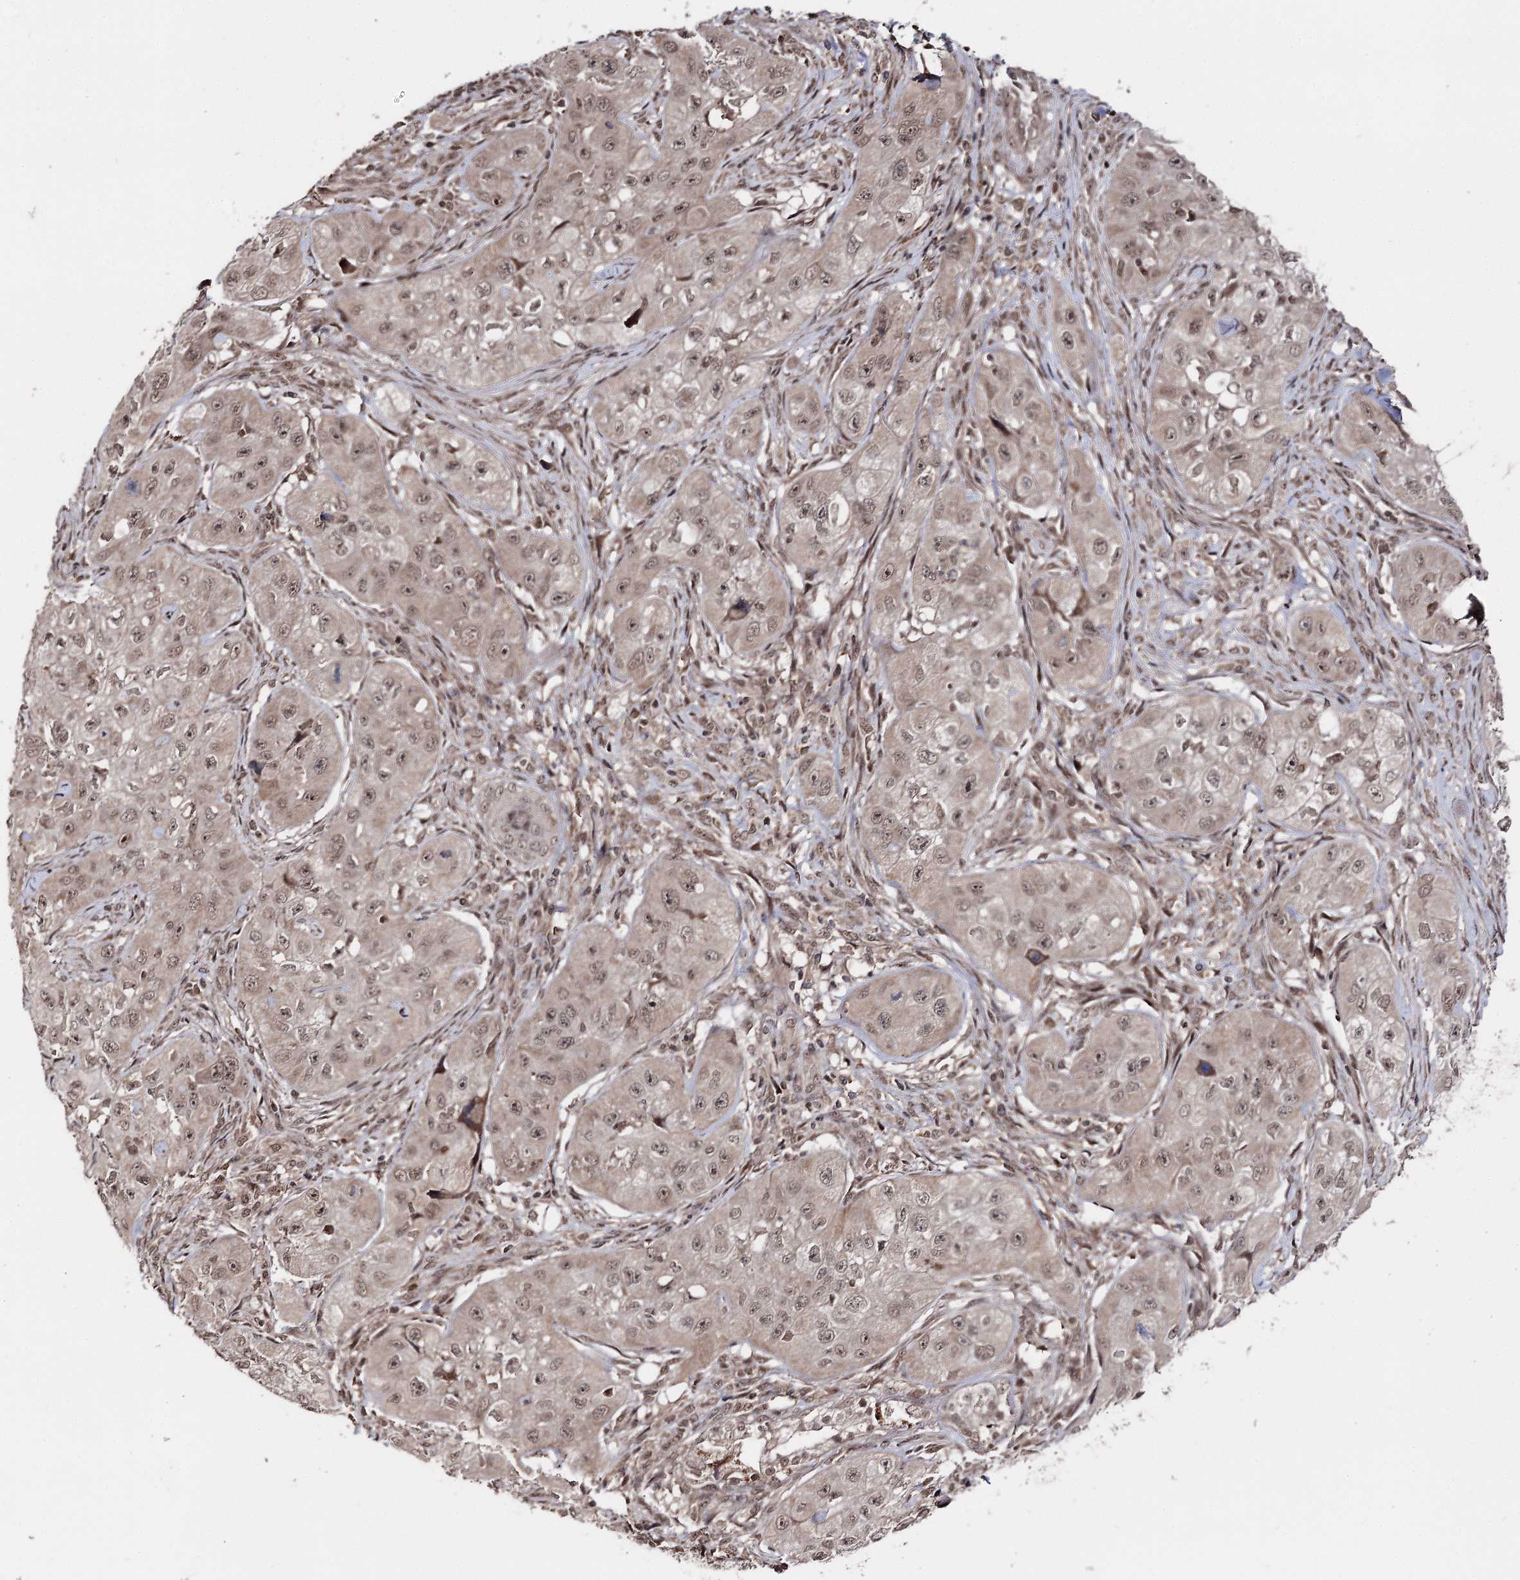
{"staining": {"intensity": "moderate", "quantity": ">75%", "location": "nuclear"}, "tissue": "skin cancer", "cell_type": "Tumor cells", "image_type": "cancer", "snomed": [{"axis": "morphology", "description": "Squamous cell carcinoma, NOS"}, {"axis": "topography", "description": "Skin"}, {"axis": "topography", "description": "Subcutis"}], "caption": "This is a micrograph of IHC staining of squamous cell carcinoma (skin), which shows moderate expression in the nuclear of tumor cells.", "gene": "FAM53B", "patient": {"sex": "male", "age": 73}}